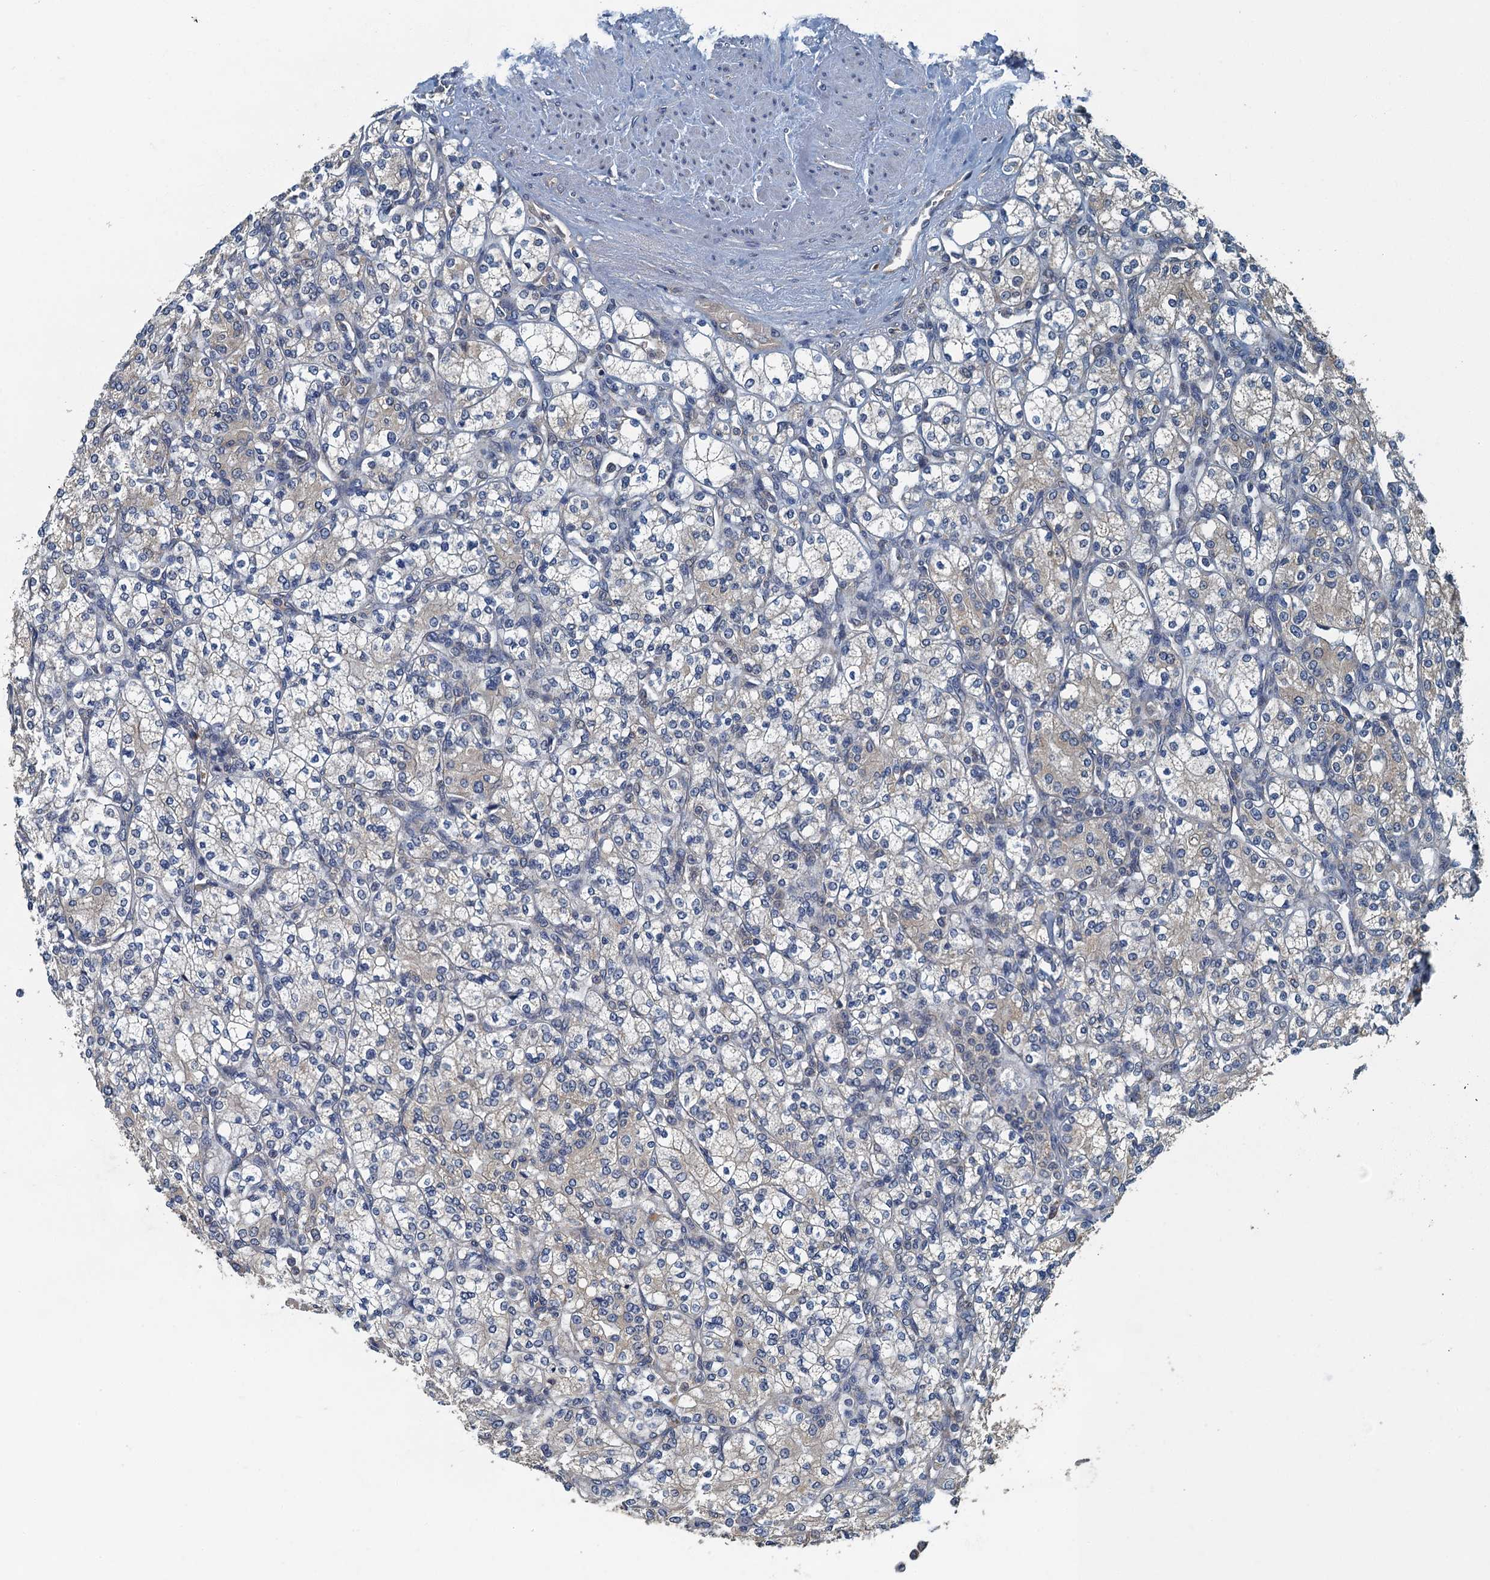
{"staining": {"intensity": "negative", "quantity": "none", "location": "none"}, "tissue": "renal cancer", "cell_type": "Tumor cells", "image_type": "cancer", "snomed": [{"axis": "morphology", "description": "Adenocarcinoma, NOS"}, {"axis": "topography", "description": "Kidney"}], "caption": "A photomicrograph of renal cancer (adenocarcinoma) stained for a protein displays no brown staining in tumor cells. (DAB IHC, high magnification).", "gene": "DDX49", "patient": {"sex": "male", "age": 77}}